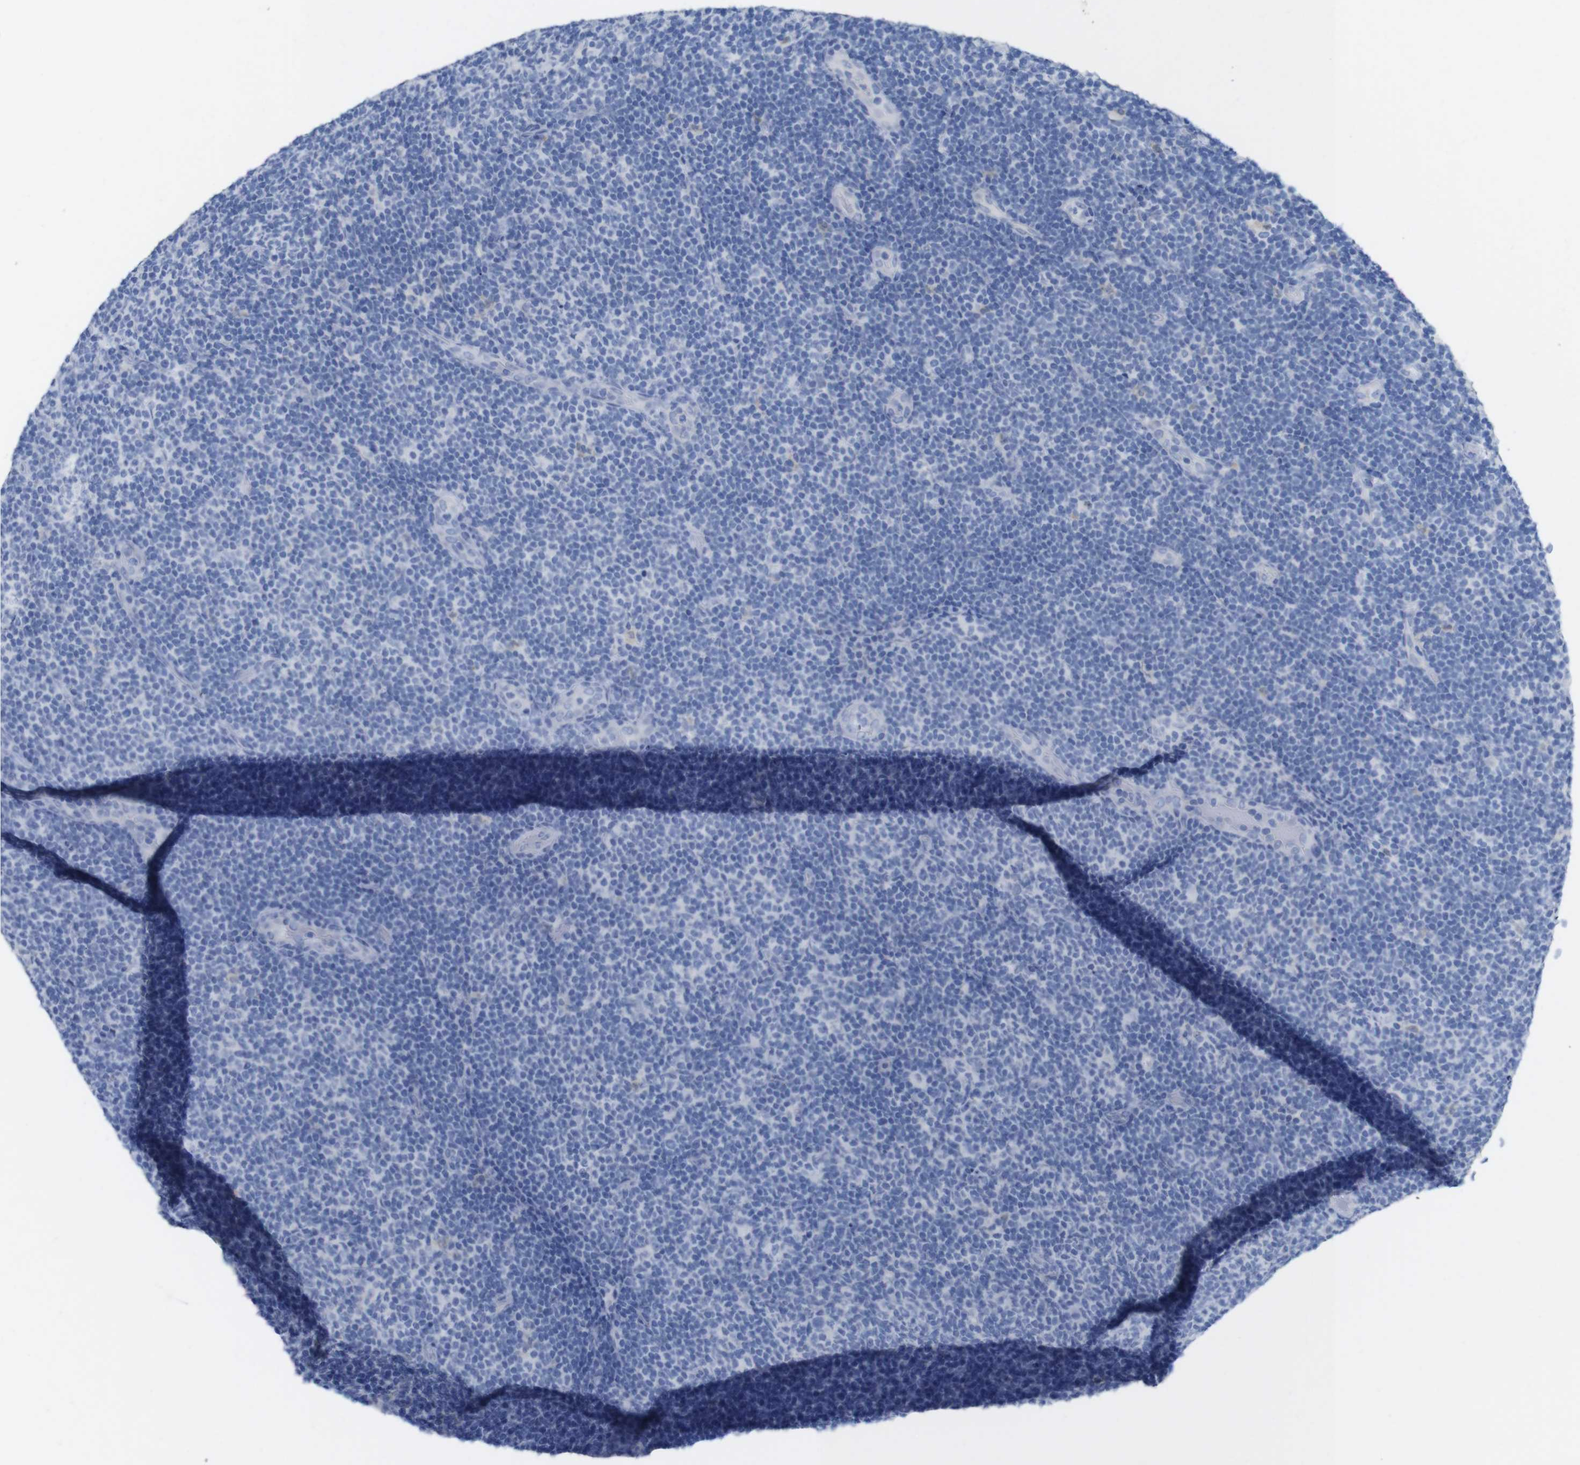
{"staining": {"intensity": "negative", "quantity": "none", "location": "none"}, "tissue": "lymphoma", "cell_type": "Tumor cells", "image_type": "cancer", "snomed": [{"axis": "morphology", "description": "Malignant lymphoma, non-Hodgkin's type, Low grade"}, {"axis": "topography", "description": "Lymph node"}], "caption": "Immunohistochemistry (IHC) photomicrograph of neoplastic tissue: human malignant lymphoma, non-Hodgkin's type (low-grade) stained with DAB (3,3'-diaminobenzidine) exhibits no significant protein staining in tumor cells. (Stains: DAB IHC with hematoxylin counter stain, Microscopy: brightfield microscopy at high magnification).", "gene": "PNMA1", "patient": {"sex": "male", "age": 83}}